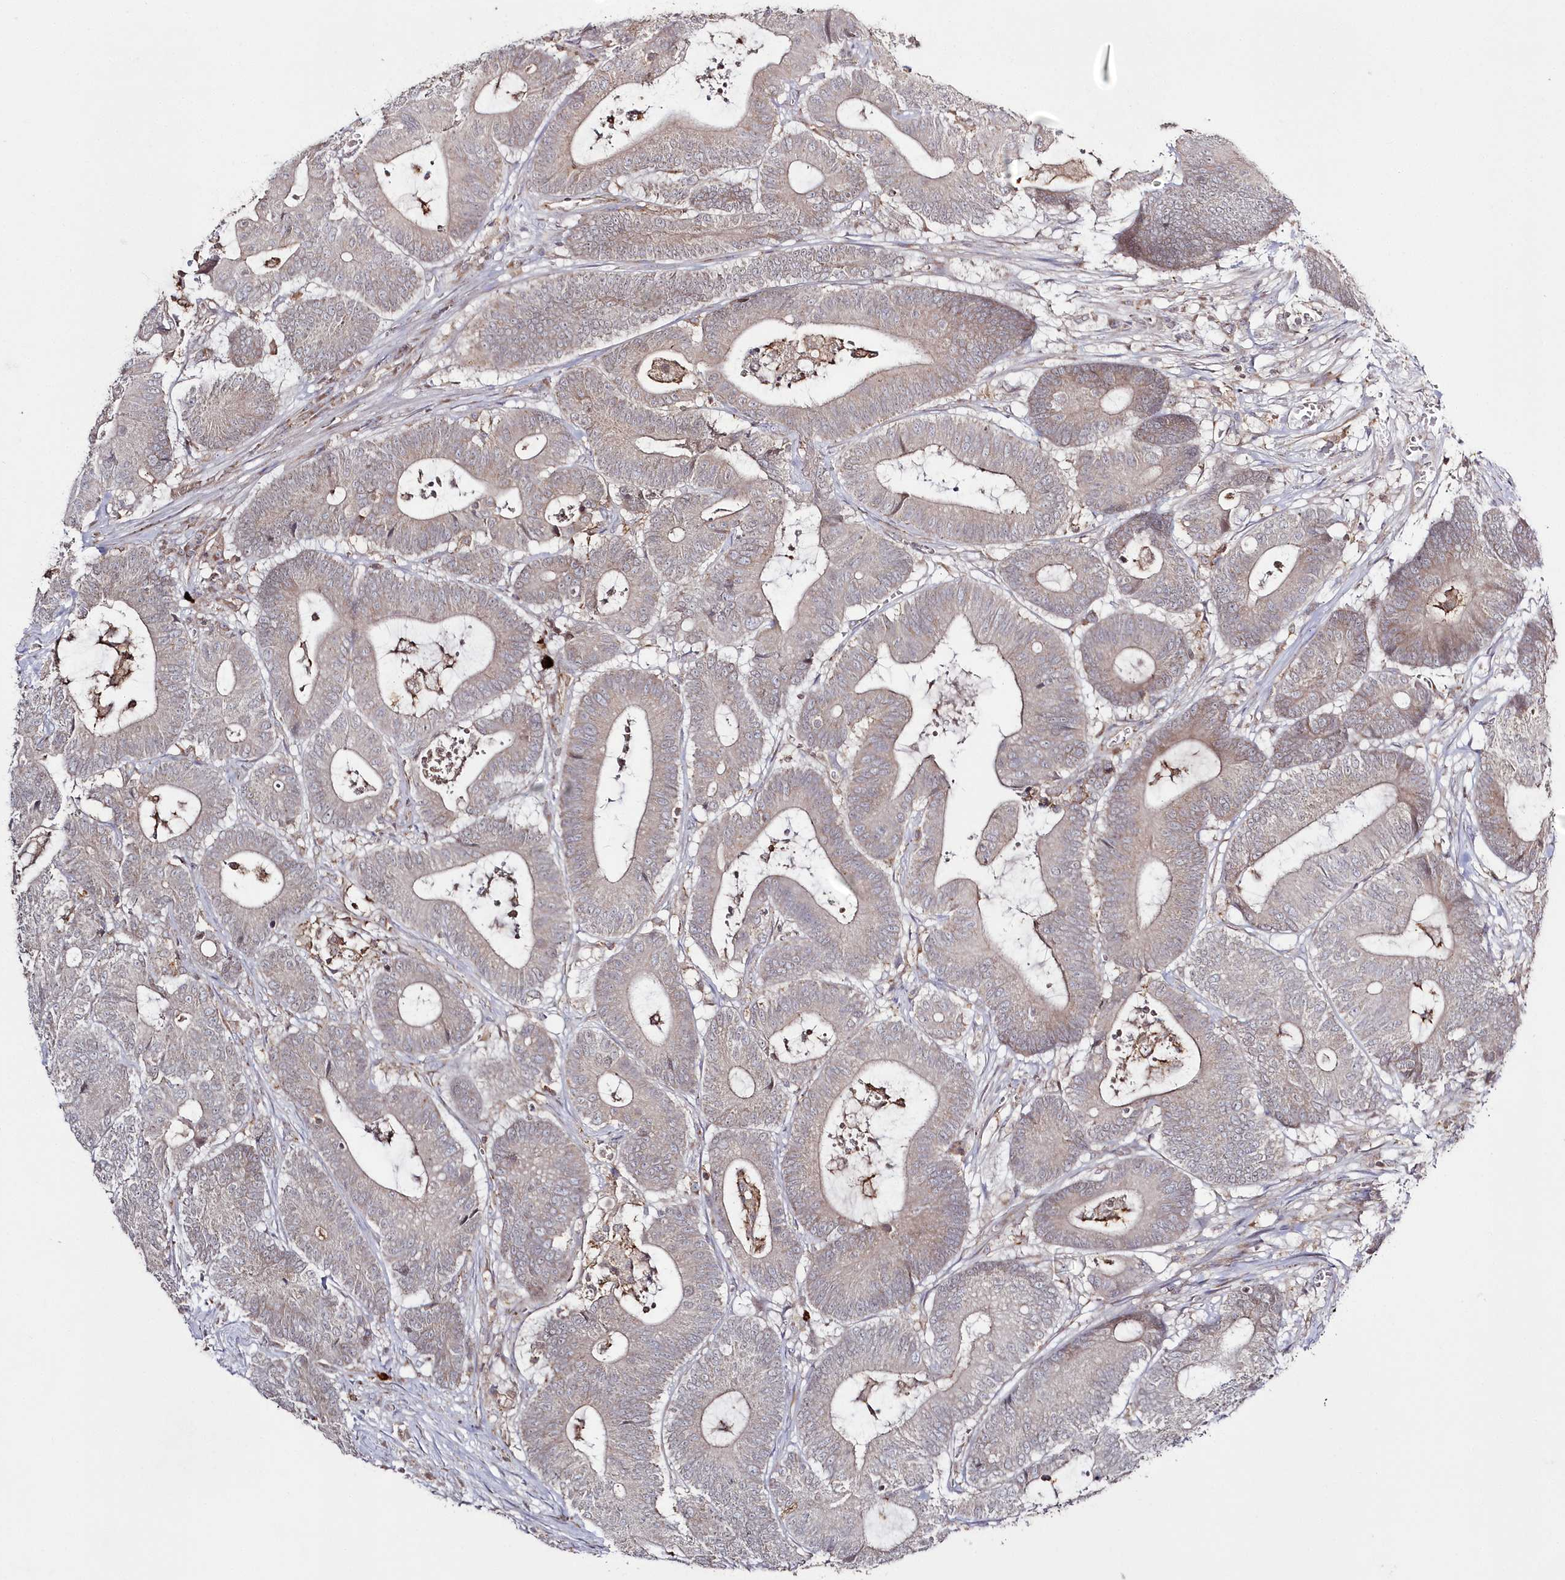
{"staining": {"intensity": "weak", "quantity": "<25%", "location": "cytoplasmic/membranous"}, "tissue": "colorectal cancer", "cell_type": "Tumor cells", "image_type": "cancer", "snomed": [{"axis": "morphology", "description": "Adenocarcinoma, NOS"}, {"axis": "topography", "description": "Colon"}], "caption": "IHC image of neoplastic tissue: human adenocarcinoma (colorectal) stained with DAB (3,3'-diaminobenzidine) displays no significant protein positivity in tumor cells.", "gene": "ARSB", "patient": {"sex": "female", "age": 84}}